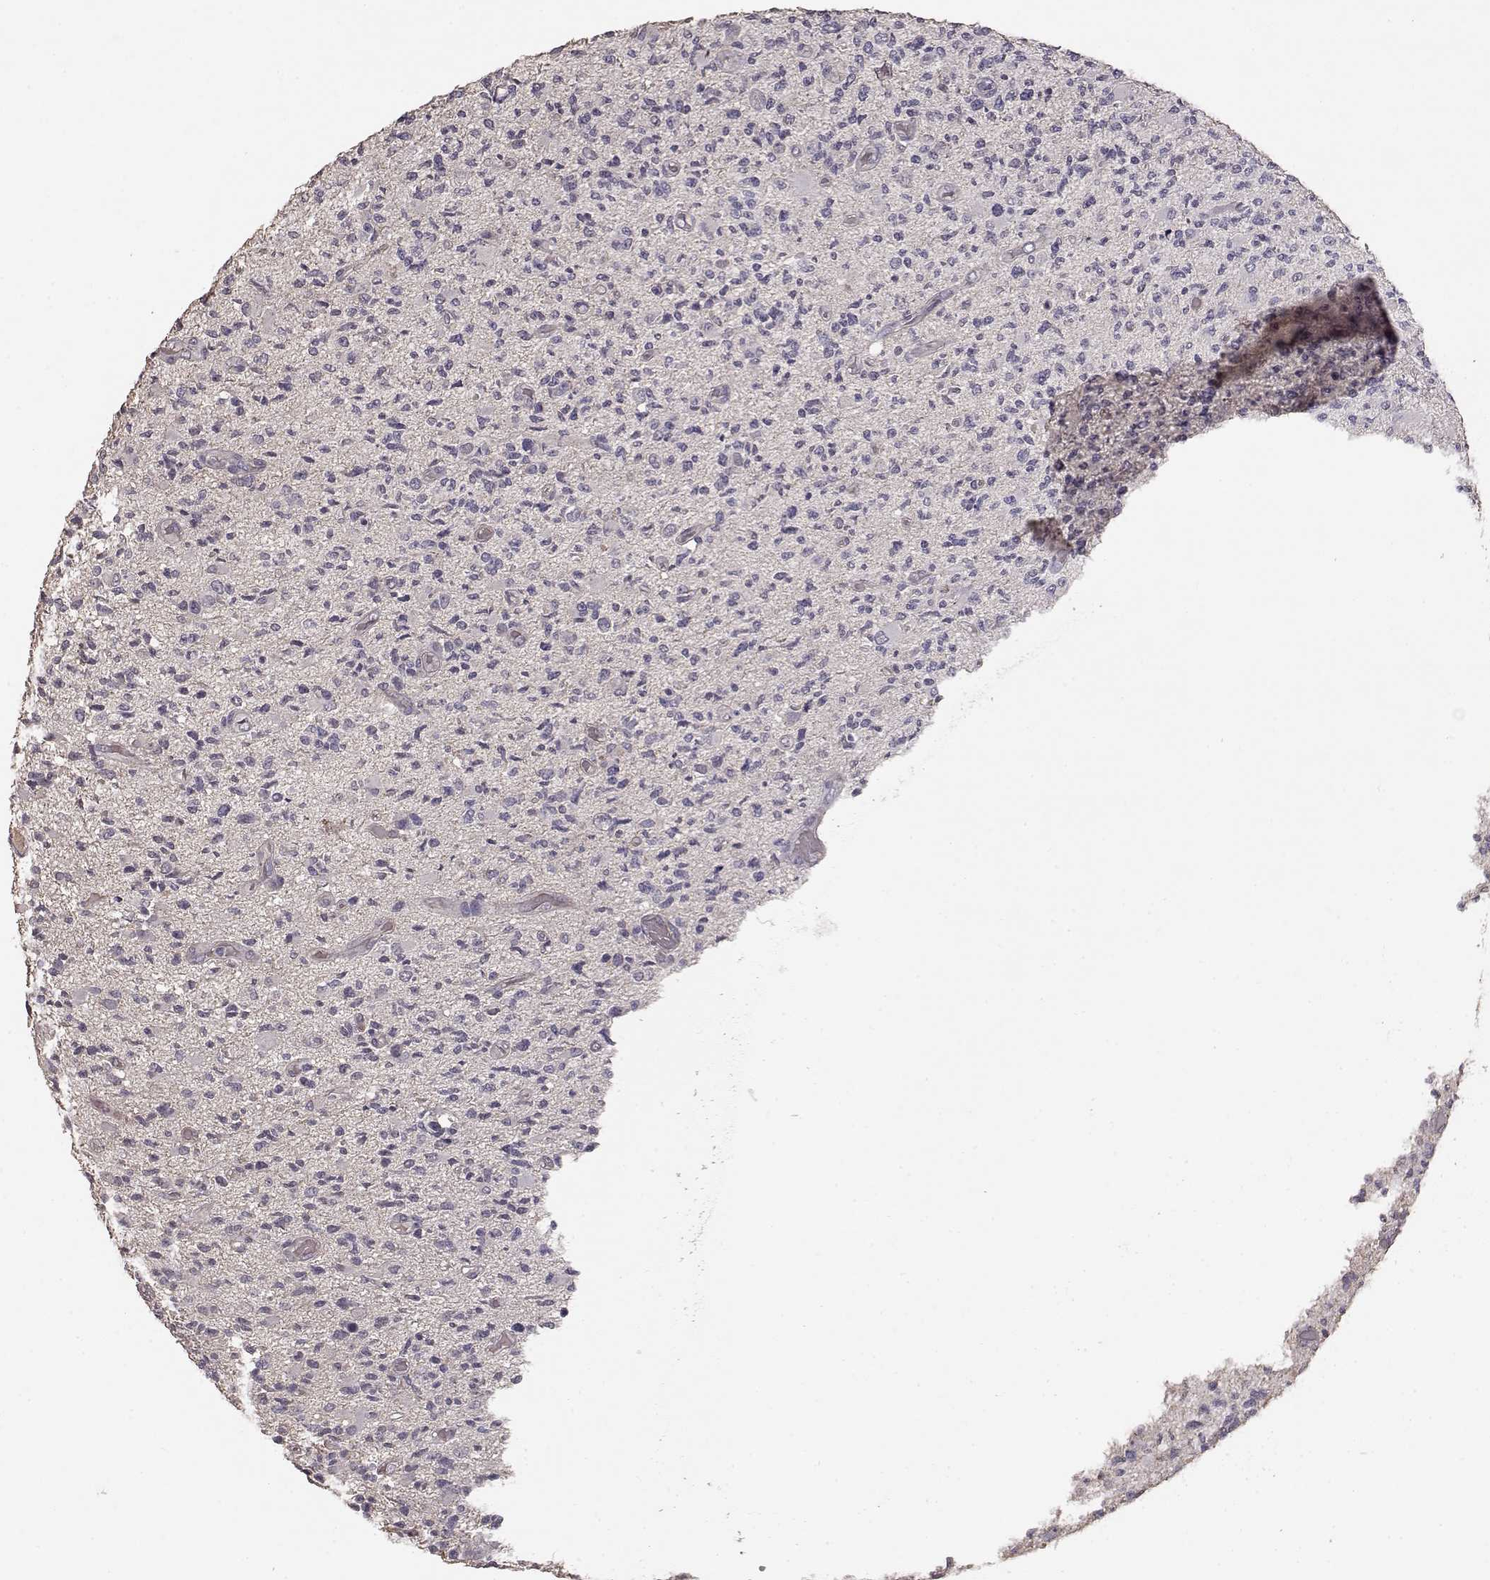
{"staining": {"intensity": "negative", "quantity": "none", "location": "none"}, "tissue": "glioma", "cell_type": "Tumor cells", "image_type": "cancer", "snomed": [{"axis": "morphology", "description": "Glioma, malignant, High grade"}, {"axis": "topography", "description": "Brain"}], "caption": "This is an immunohistochemistry image of human glioma. There is no expression in tumor cells.", "gene": "PMCH", "patient": {"sex": "female", "age": 63}}